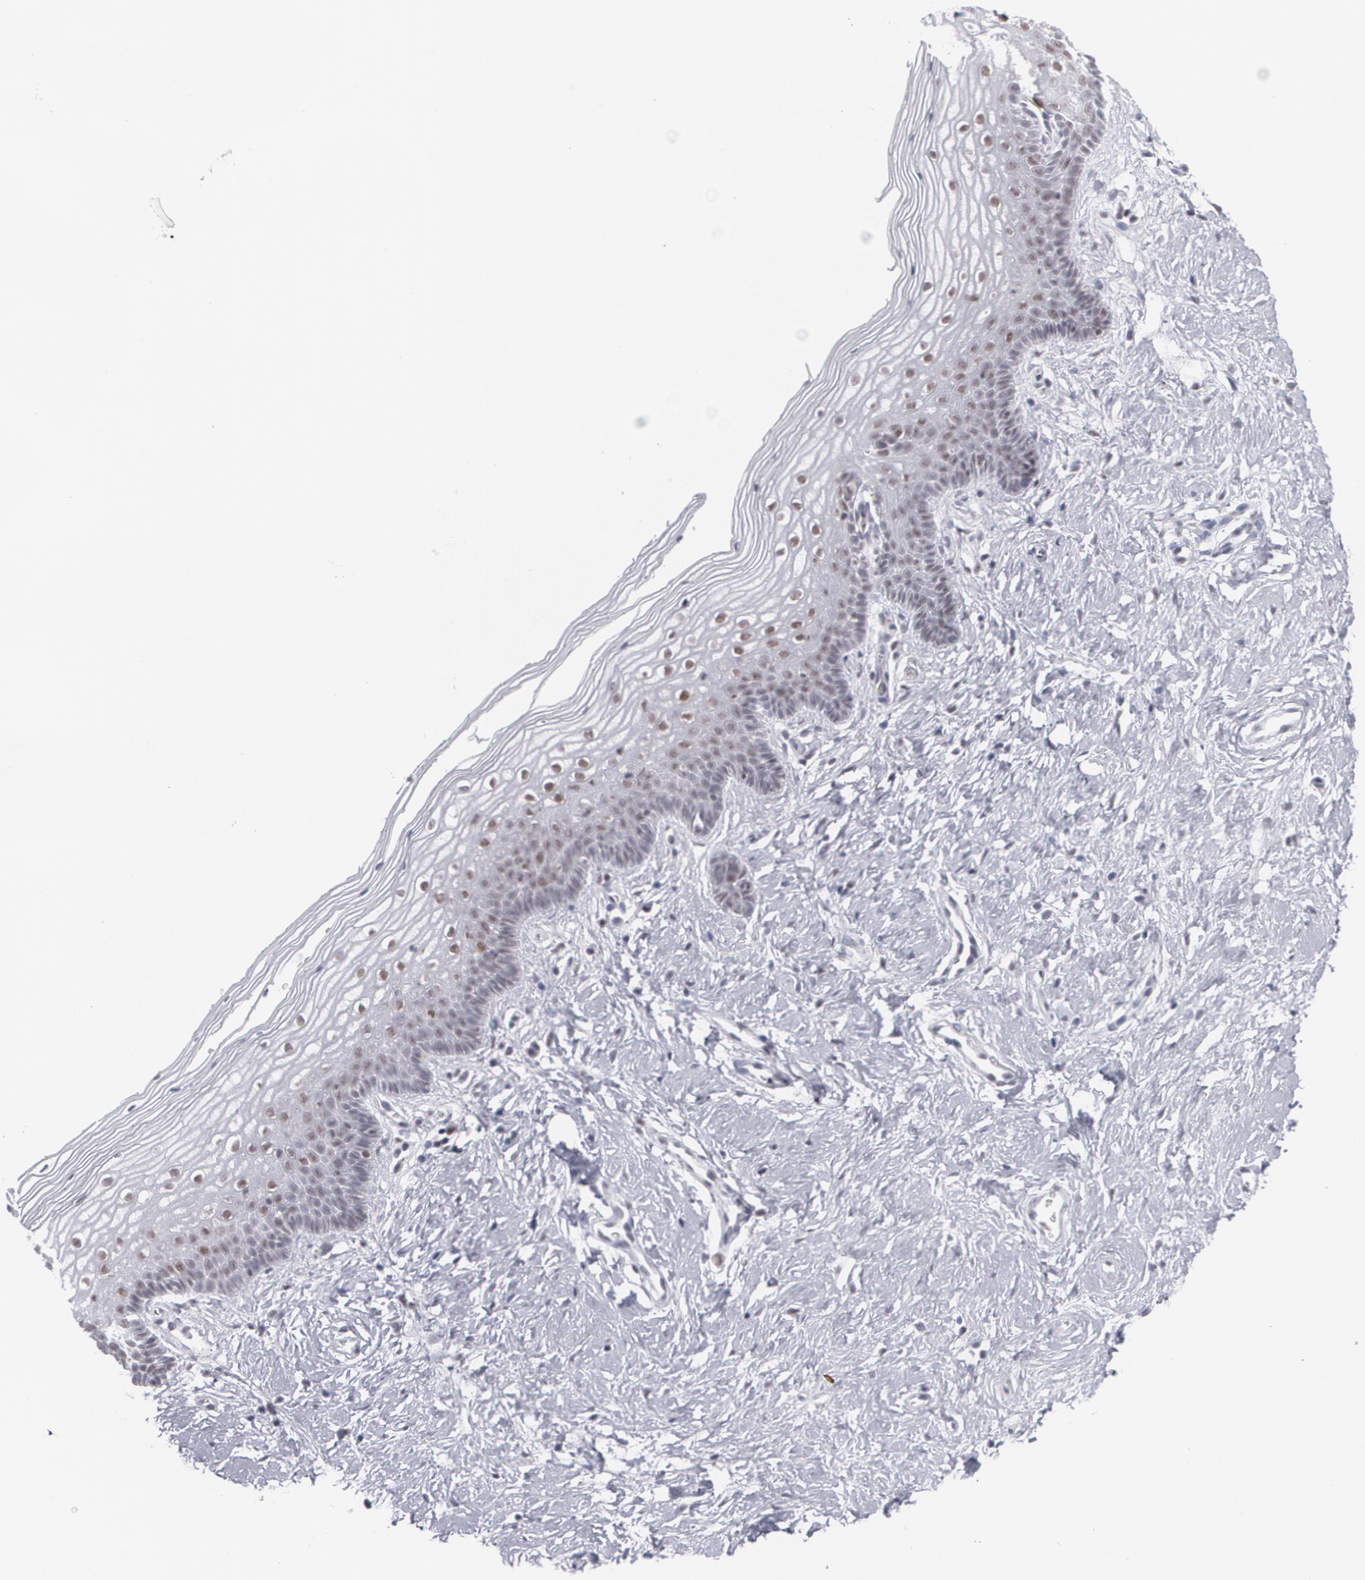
{"staining": {"intensity": "moderate", "quantity": "25%-75%", "location": "nuclear"}, "tissue": "vagina", "cell_type": "Squamous epithelial cells", "image_type": "normal", "snomed": [{"axis": "morphology", "description": "Normal tissue, NOS"}, {"axis": "topography", "description": "Vagina"}], "caption": "IHC staining of normal vagina, which demonstrates medium levels of moderate nuclear staining in about 25%-75% of squamous epithelial cells indicating moderate nuclear protein staining. The staining was performed using DAB (brown) for protein detection and nuclei were counterstained in hematoxylin (blue).", "gene": "MCL1", "patient": {"sex": "female", "age": 46}}